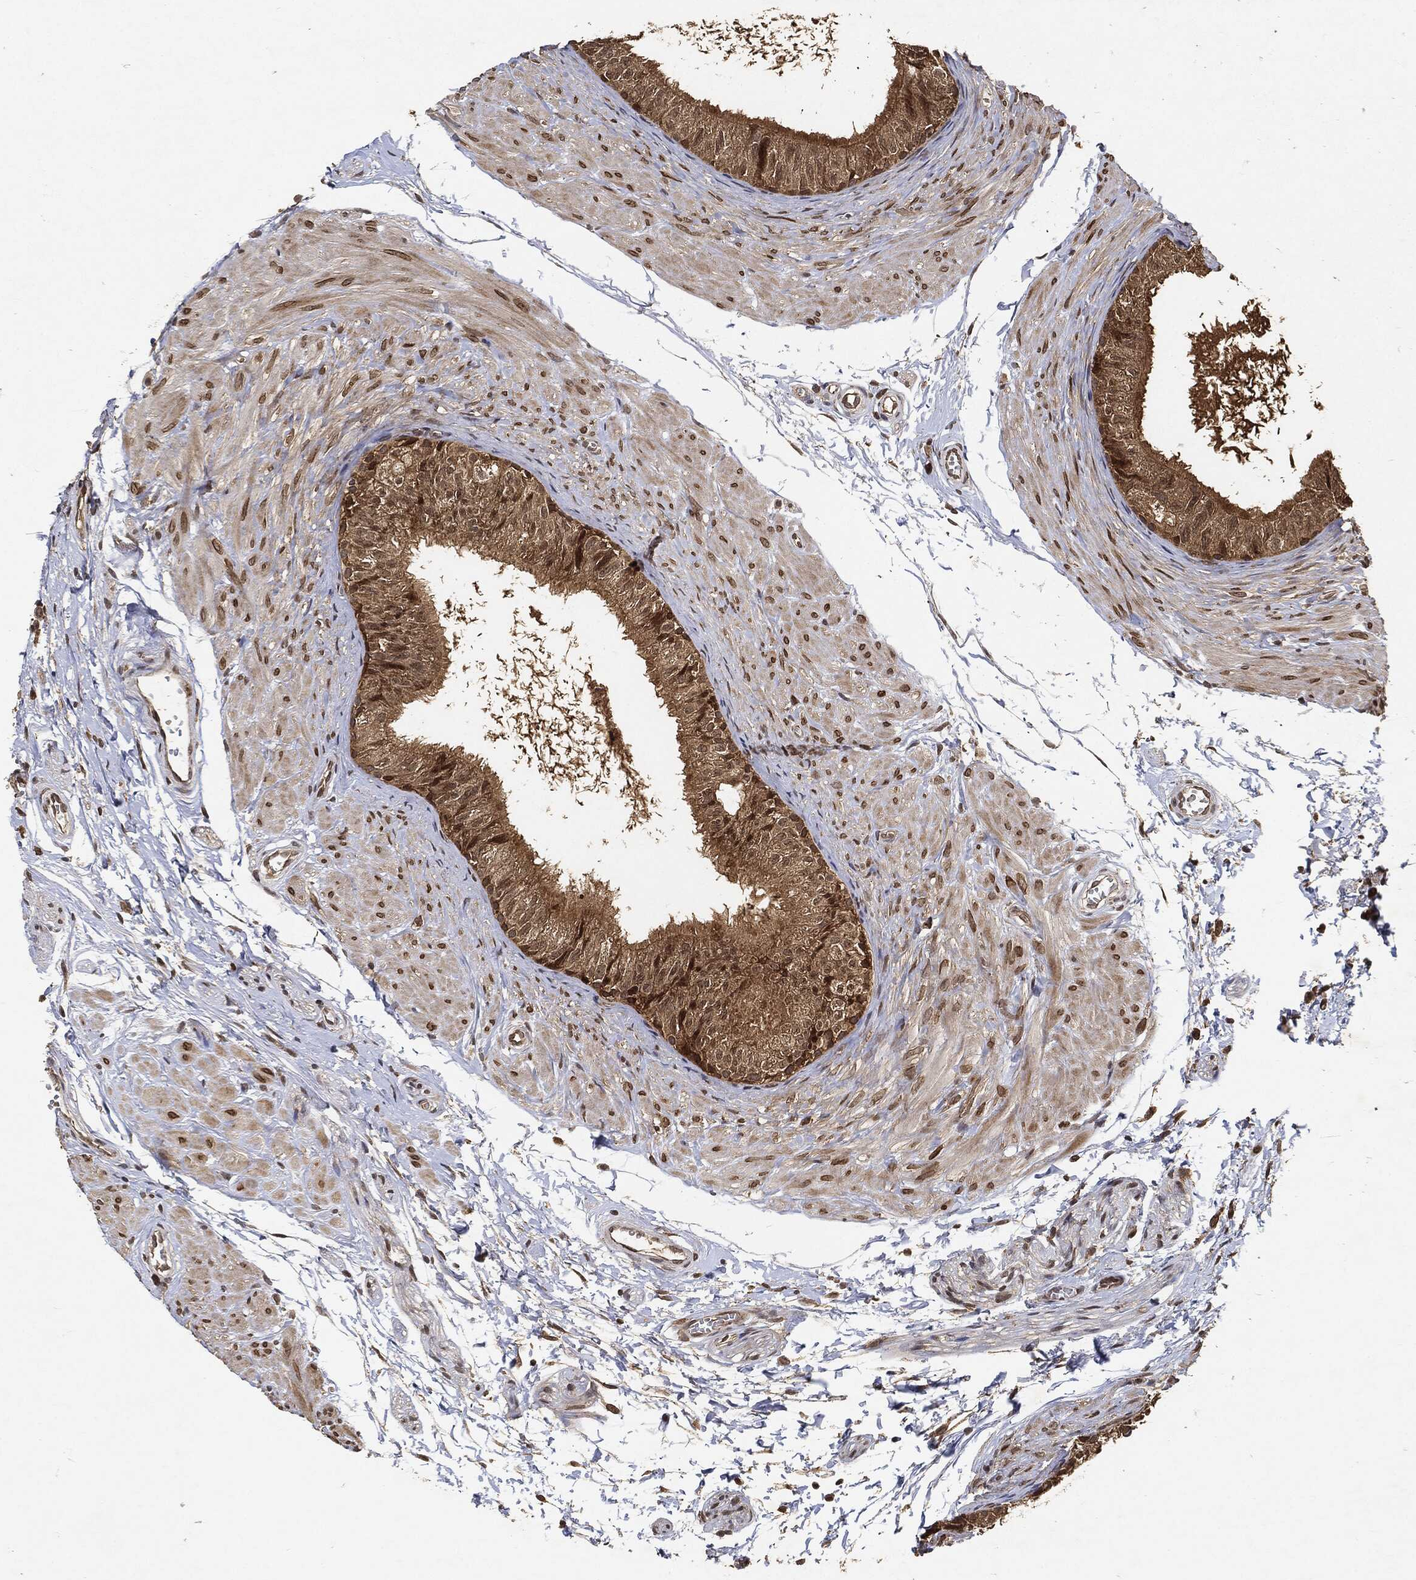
{"staining": {"intensity": "moderate", "quantity": ">75%", "location": "cytoplasmic/membranous"}, "tissue": "epididymis", "cell_type": "Glandular cells", "image_type": "normal", "snomed": [{"axis": "morphology", "description": "Normal tissue, NOS"}, {"axis": "topography", "description": "Epididymis"}], "caption": "Brown immunohistochemical staining in benign epididymis exhibits moderate cytoplasmic/membranous positivity in about >75% of glandular cells.", "gene": "ZNF226", "patient": {"sex": "male", "age": 22}}